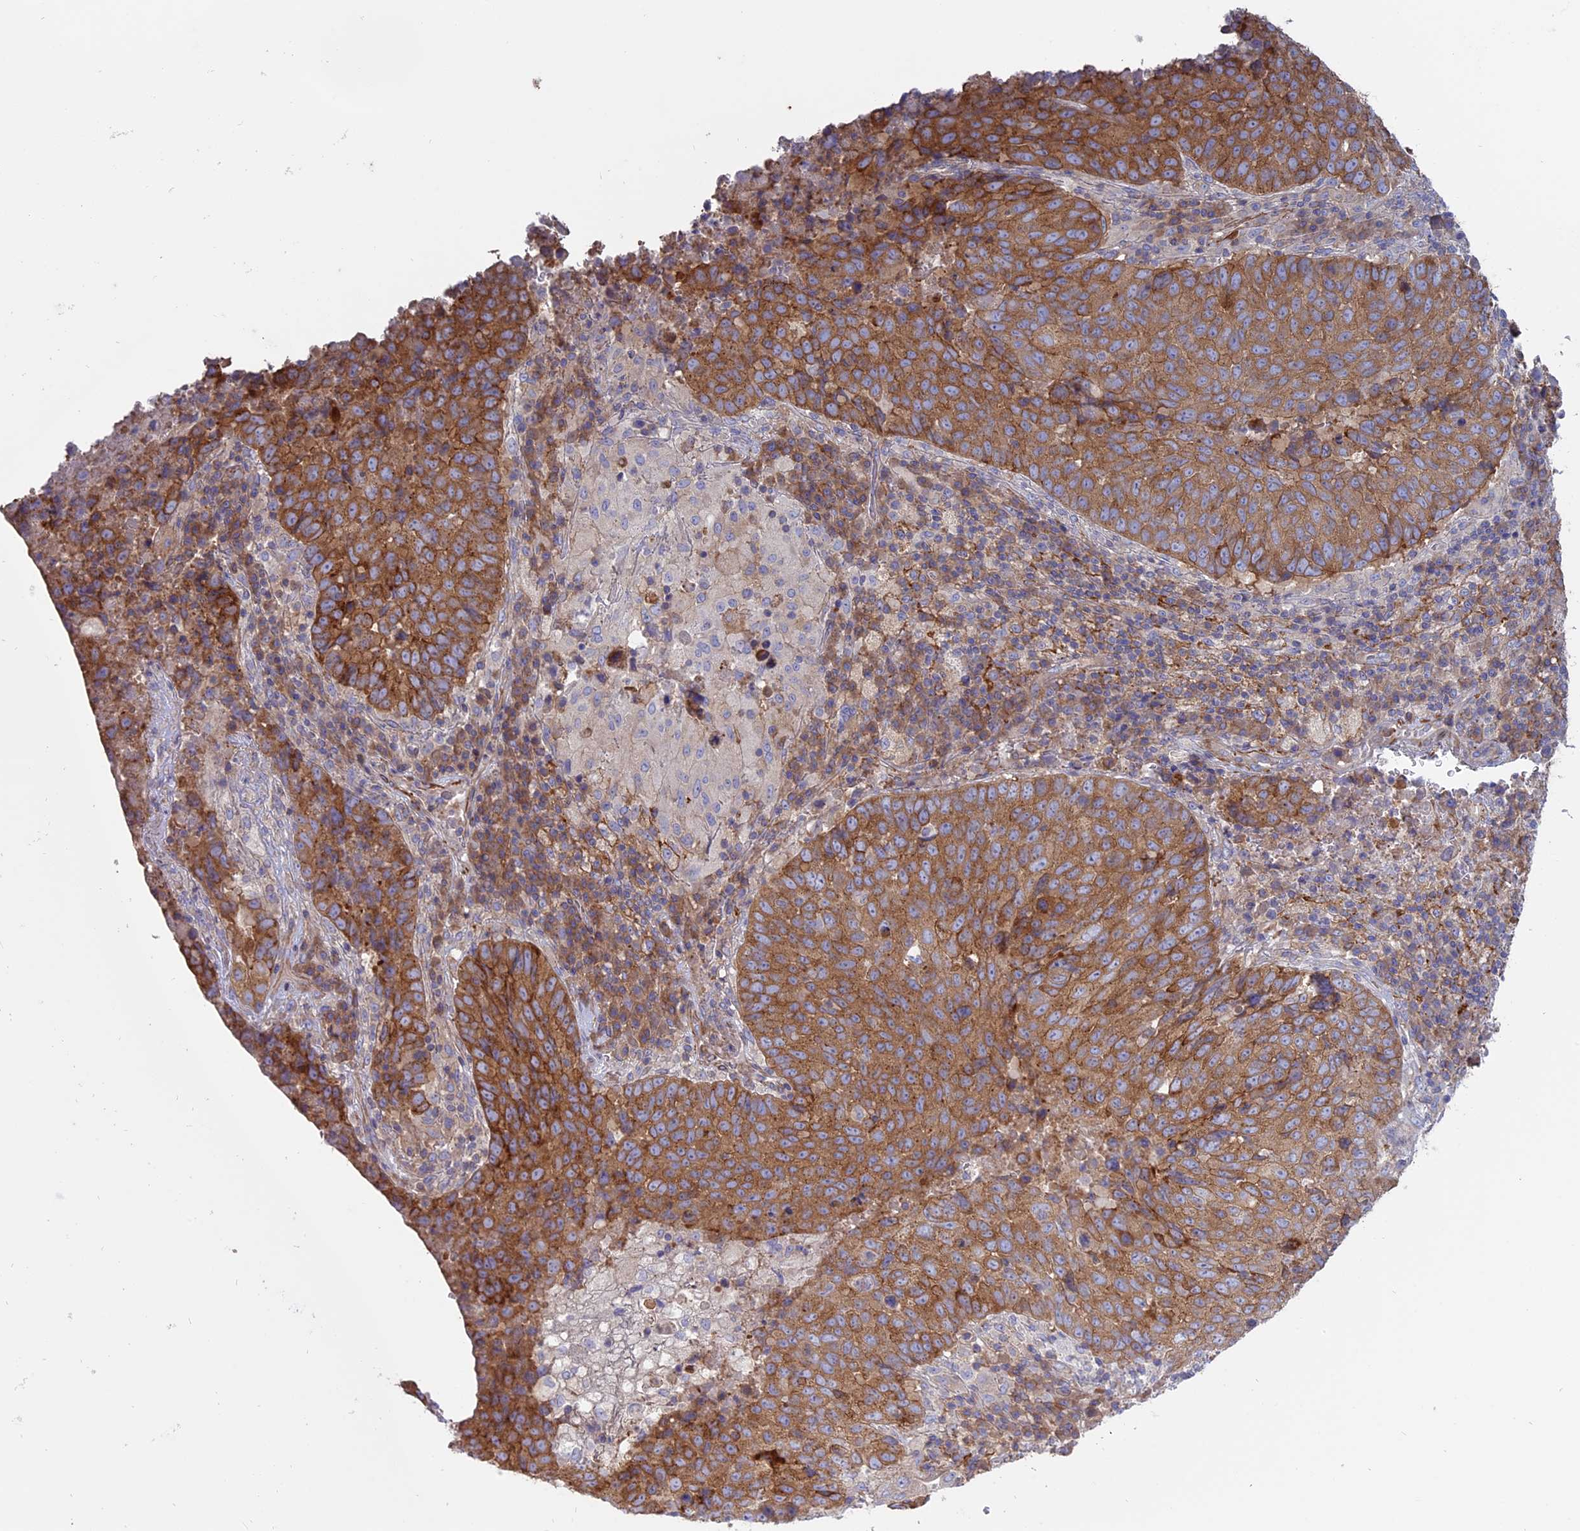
{"staining": {"intensity": "strong", "quantity": ">75%", "location": "cytoplasmic/membranous"}, "tissue": "lung cancer", "cell_type": "Tumor cells", "image_type": "cancer", "snomed": [{"axis": "morphology", "description": "Squamous cell carcinoma, NOS"}, {"axis": "topography", "description": "Lung"}], "caption": "Human lung squamous cell carcinoma stained with a brown dye displays strong cytoplasmic/membranous positive expression in about >75% of tumor cells.", "gene": "MYO5B", "patient": {"sex": "male", "age": 73}}